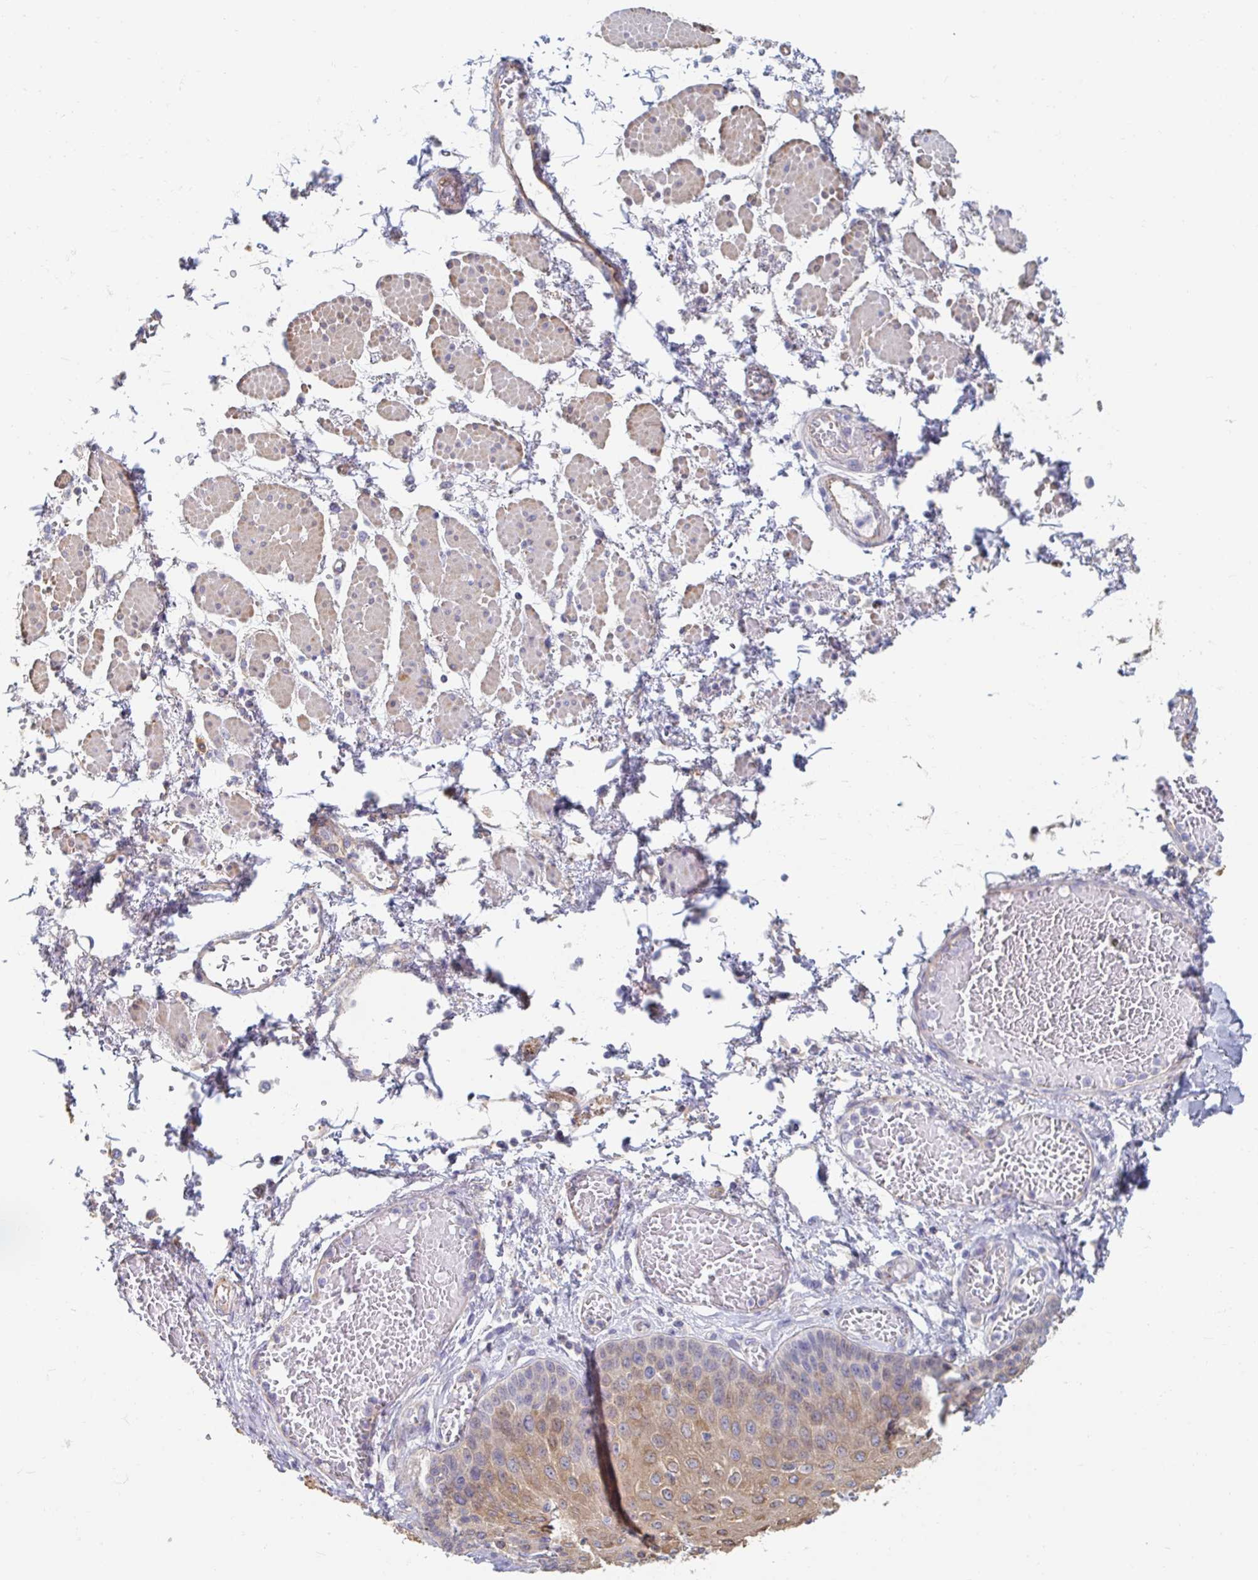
{"staining": {"intensity": "moderate", "quantity": "<25%", "location": "cytoplasmic/membranous"}, "tissue": "esophagus", "cell_type": "Squamous epithelial cells", "image_type": "normal", "snomed": [{"axis": "morphology", "description": "Normal tissue, NOS"}, {"axis": "morphology", "description": "Adenocarcinoma, NOS"}, {"axis": "topography", "description": "Esophagus"}], "caption": "Squamous epithelial cells reveal low levels of moderate cytoplasmic/membranous expression in about <25% of cells in benign esophagus. (DAB IHC, brown staining for protein, blue staining for nuclei).", "gene": "MYLK2", "patient": {"sex": "male", "age": 81}}